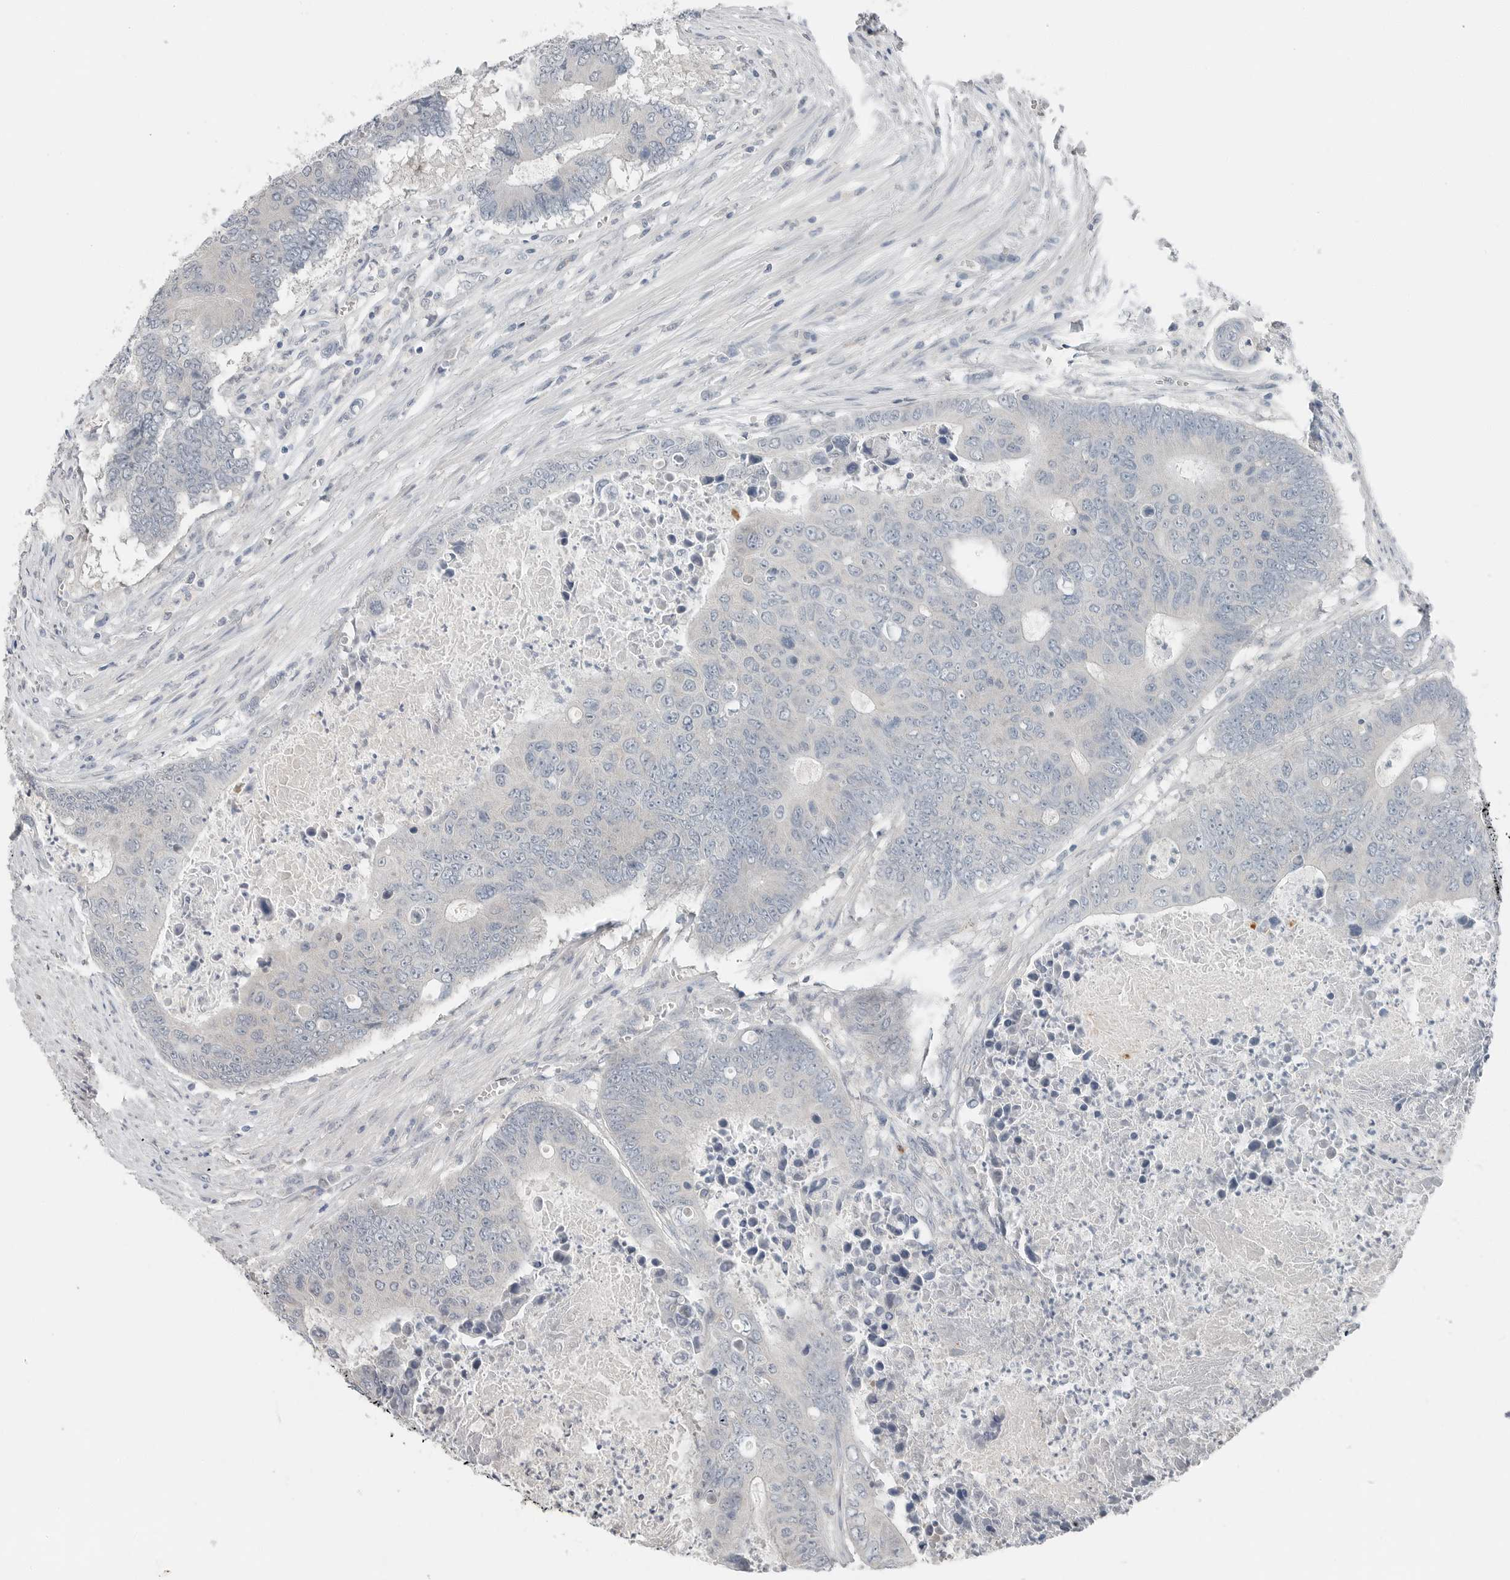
{"staining": {"intensity": "negative", "quantity": "none", "location": "none"}, "tissue": "colorectal cancer", "cell_type": "Tumor cells", "image_type": "cancer", "snomed": [{"axis": "morphology", "description": "Adenocarcinoma, NOS"}, {"axis": "topography", "description": "Colon"}], "caption": "Photomicrograph shows no protein staining in tumor cells of colorectal cancer (adenocarcinoma) tissue.", "gene": "FCRLB", "patient": {"sex": "male", "age": 87}}